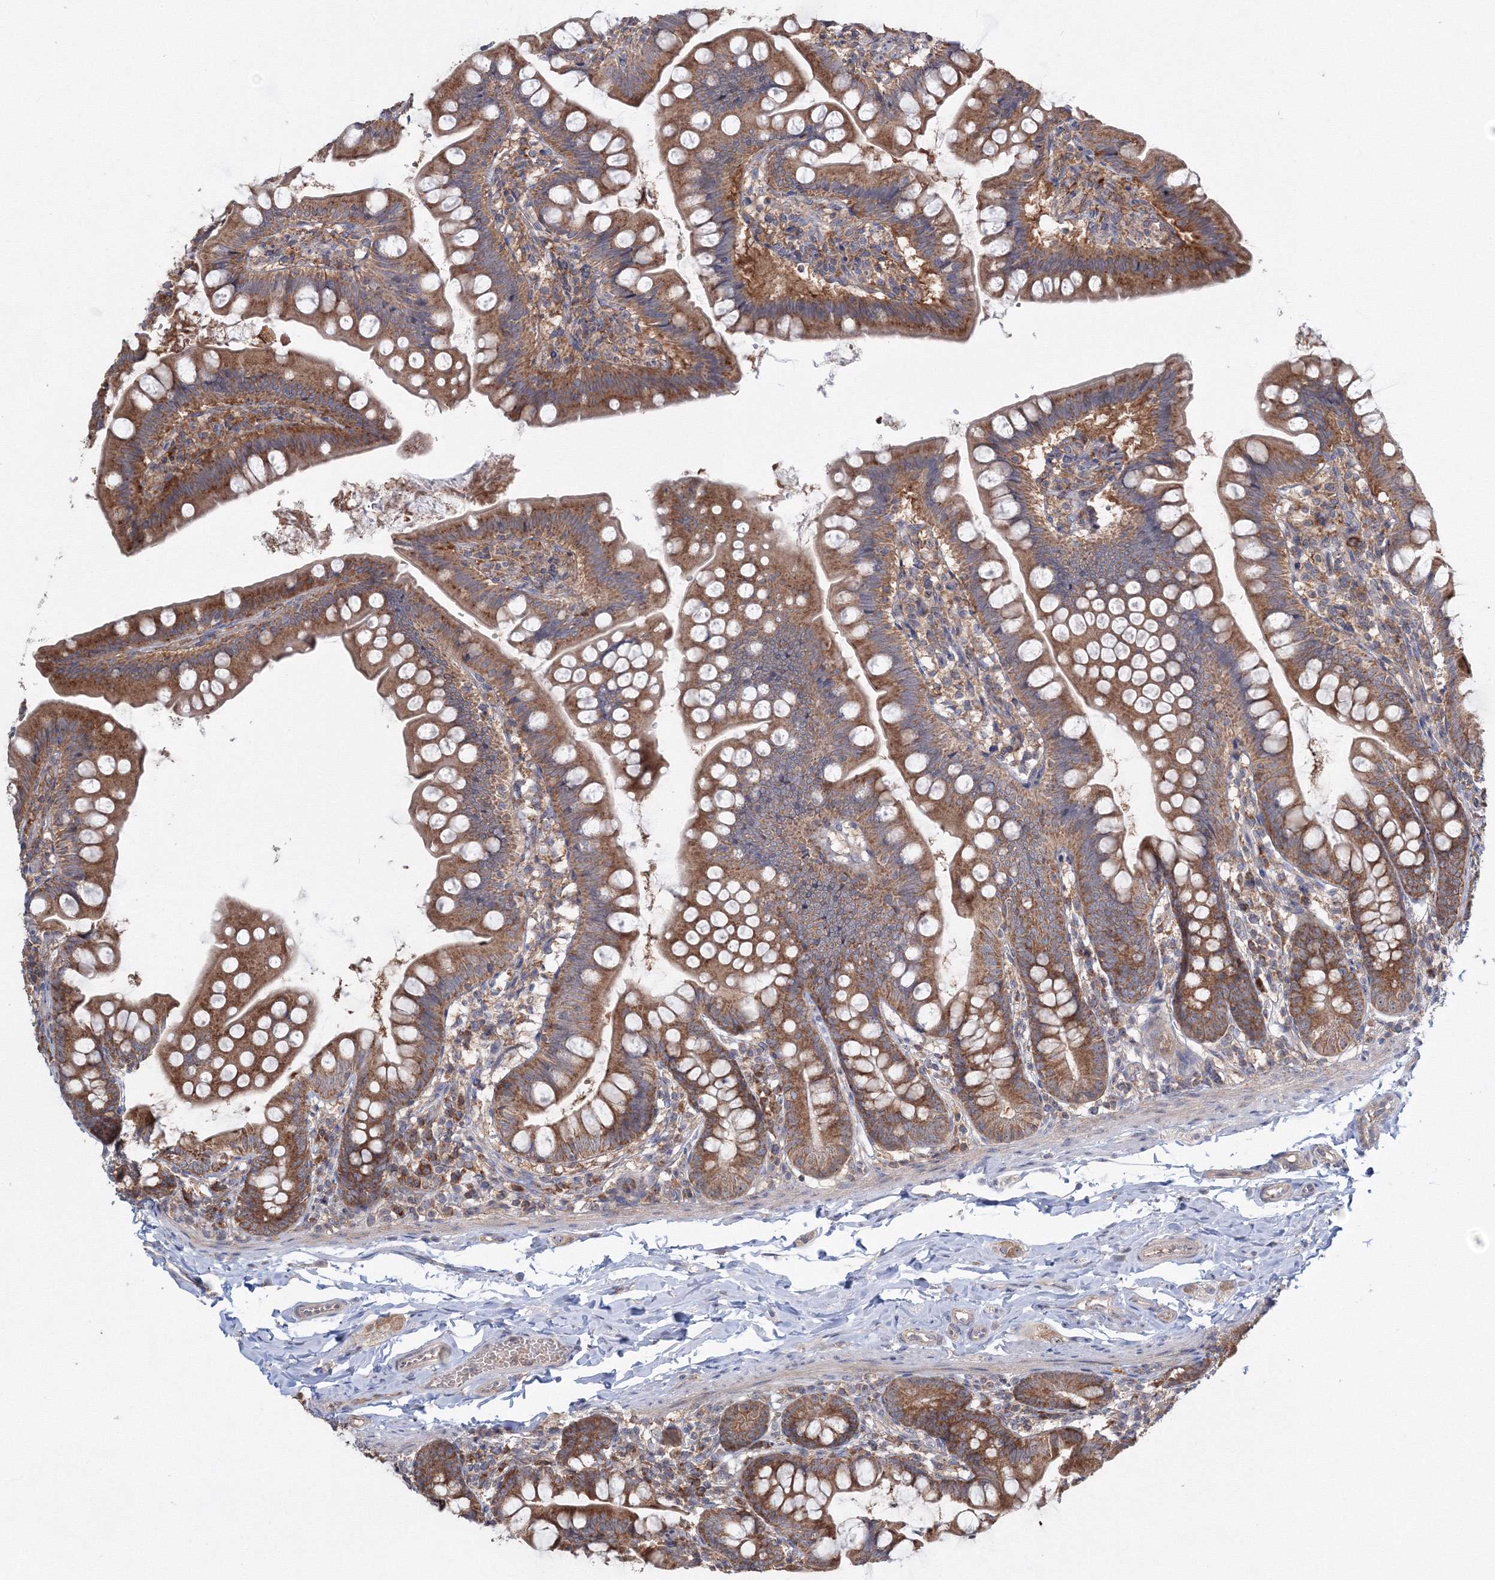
{"staining": {"intensity": "strong", "quantity": ">75%", "location": "cytoplasmic/membranous"}, "tissue": "small intestine", "cell_type": "Glandular cells", "image_type": "normal", "snomed": [{"axis": "morphology", "description": "Normal tissue, NOS"}, {"axis": "topography", "description": "Small intestine"}], "caption": "Small intestine stained for a protein (brown) exhibits strong cytoplasmic/membranous positive positivity in about >75% of glandular cells.", "gene": "PEX13", "patient": {"sex": "male", "age": 7}}